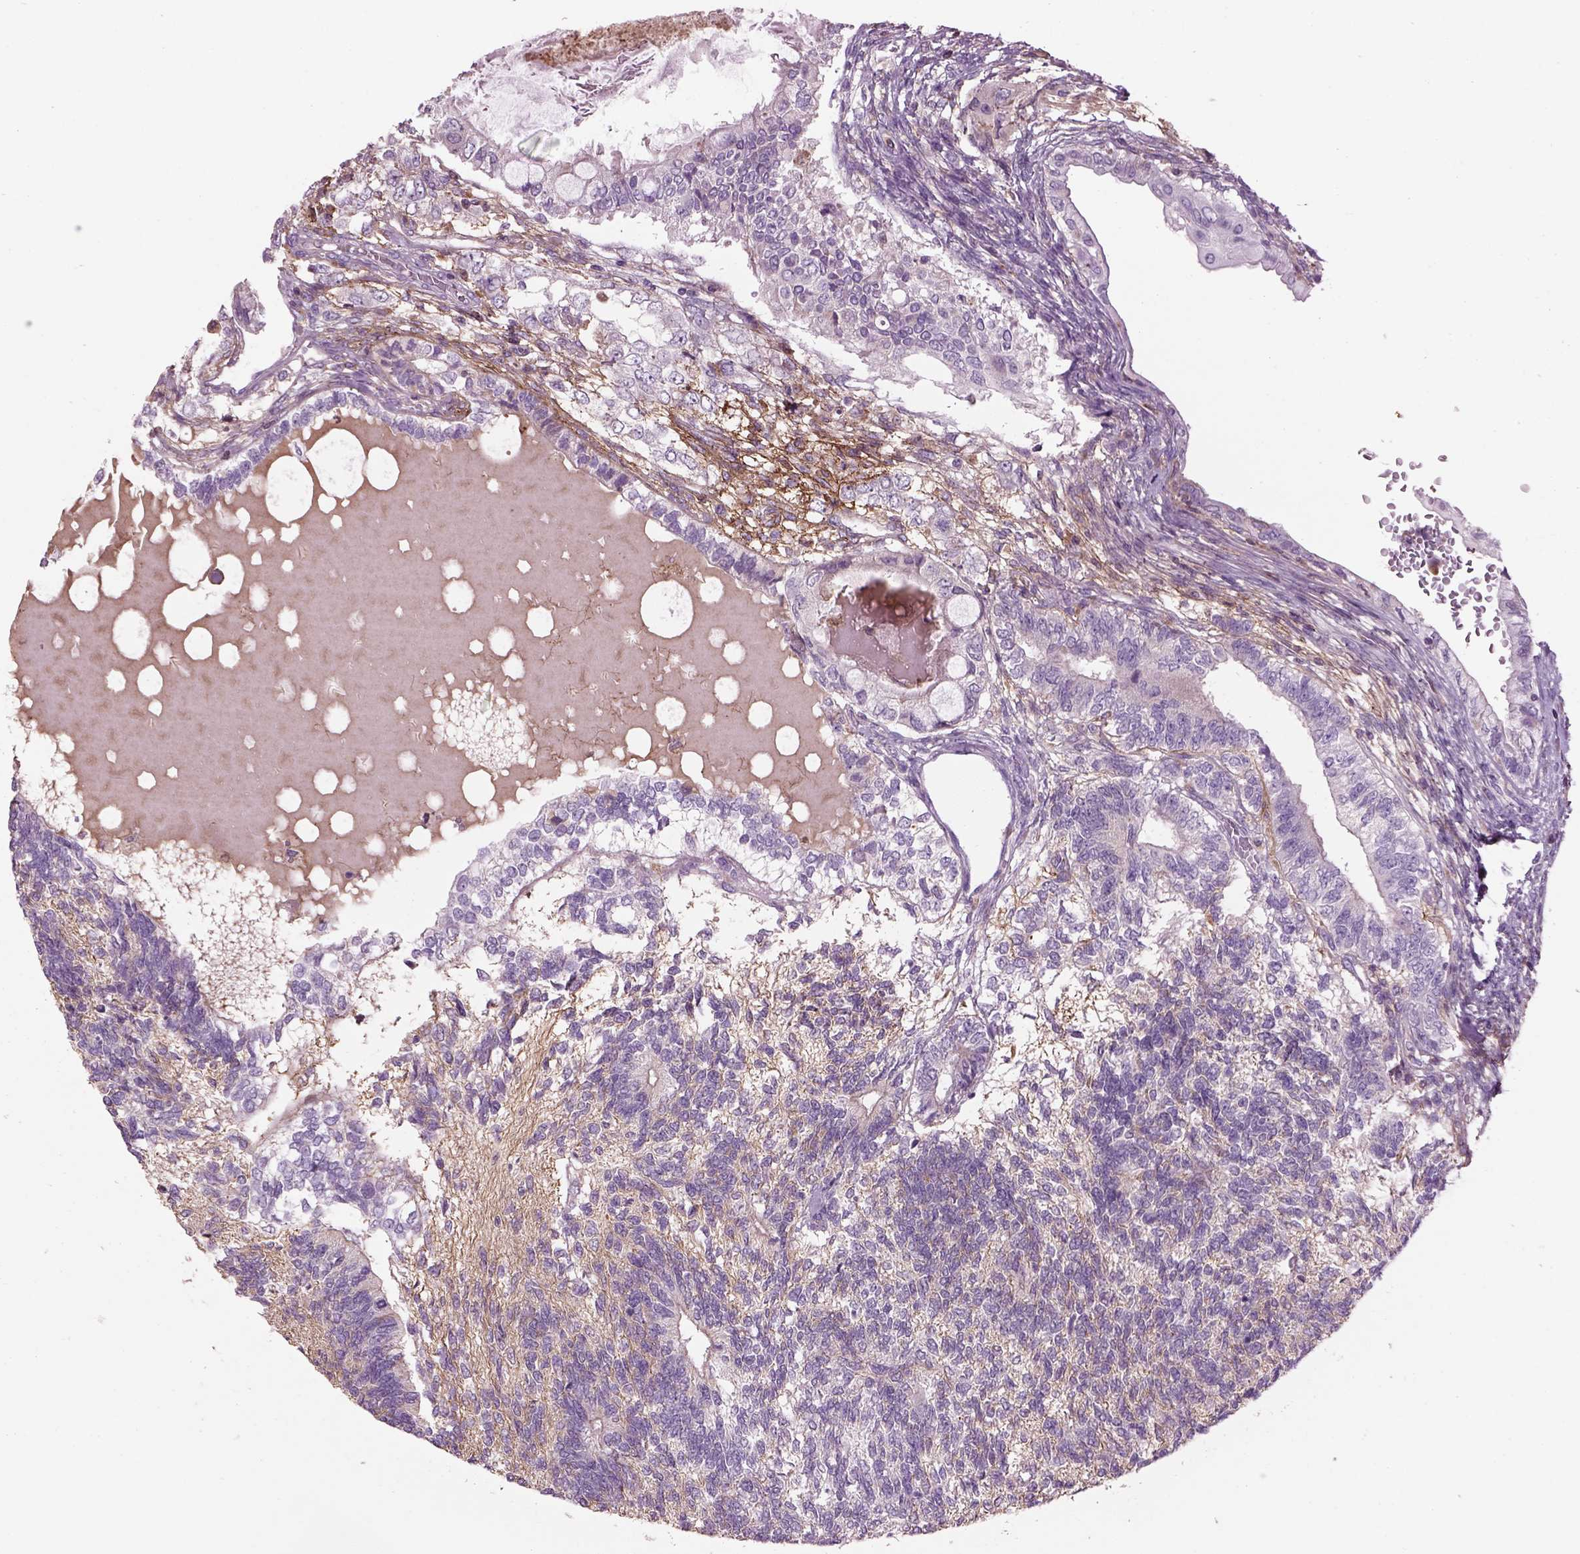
{"staining": {"intensity": "negative", "quantity": "none", "location": "none"}, "tissue": "testis cancer", "cell_type": "Tumor cells", "image_type": "cancer", "snomed": [{"axis": "morphology", "description": "Seminoma, NOS"}, {"axis": "morphology", "description": "Carcinoma, Embryonal, NOS"}, {"axis": "topography", "description": "Testis"}], "caption": "Tumor cells show no significant protein expression in testis cancer (embryonal carcinoma). The staining was performed using DAB to visualize the protein expression in brown, while the nuclei were stained in blue with hematoxylin (Magnification: 20x).", "gene": "EMILIN2", "patient": {"sex": "male", "age": 41}}